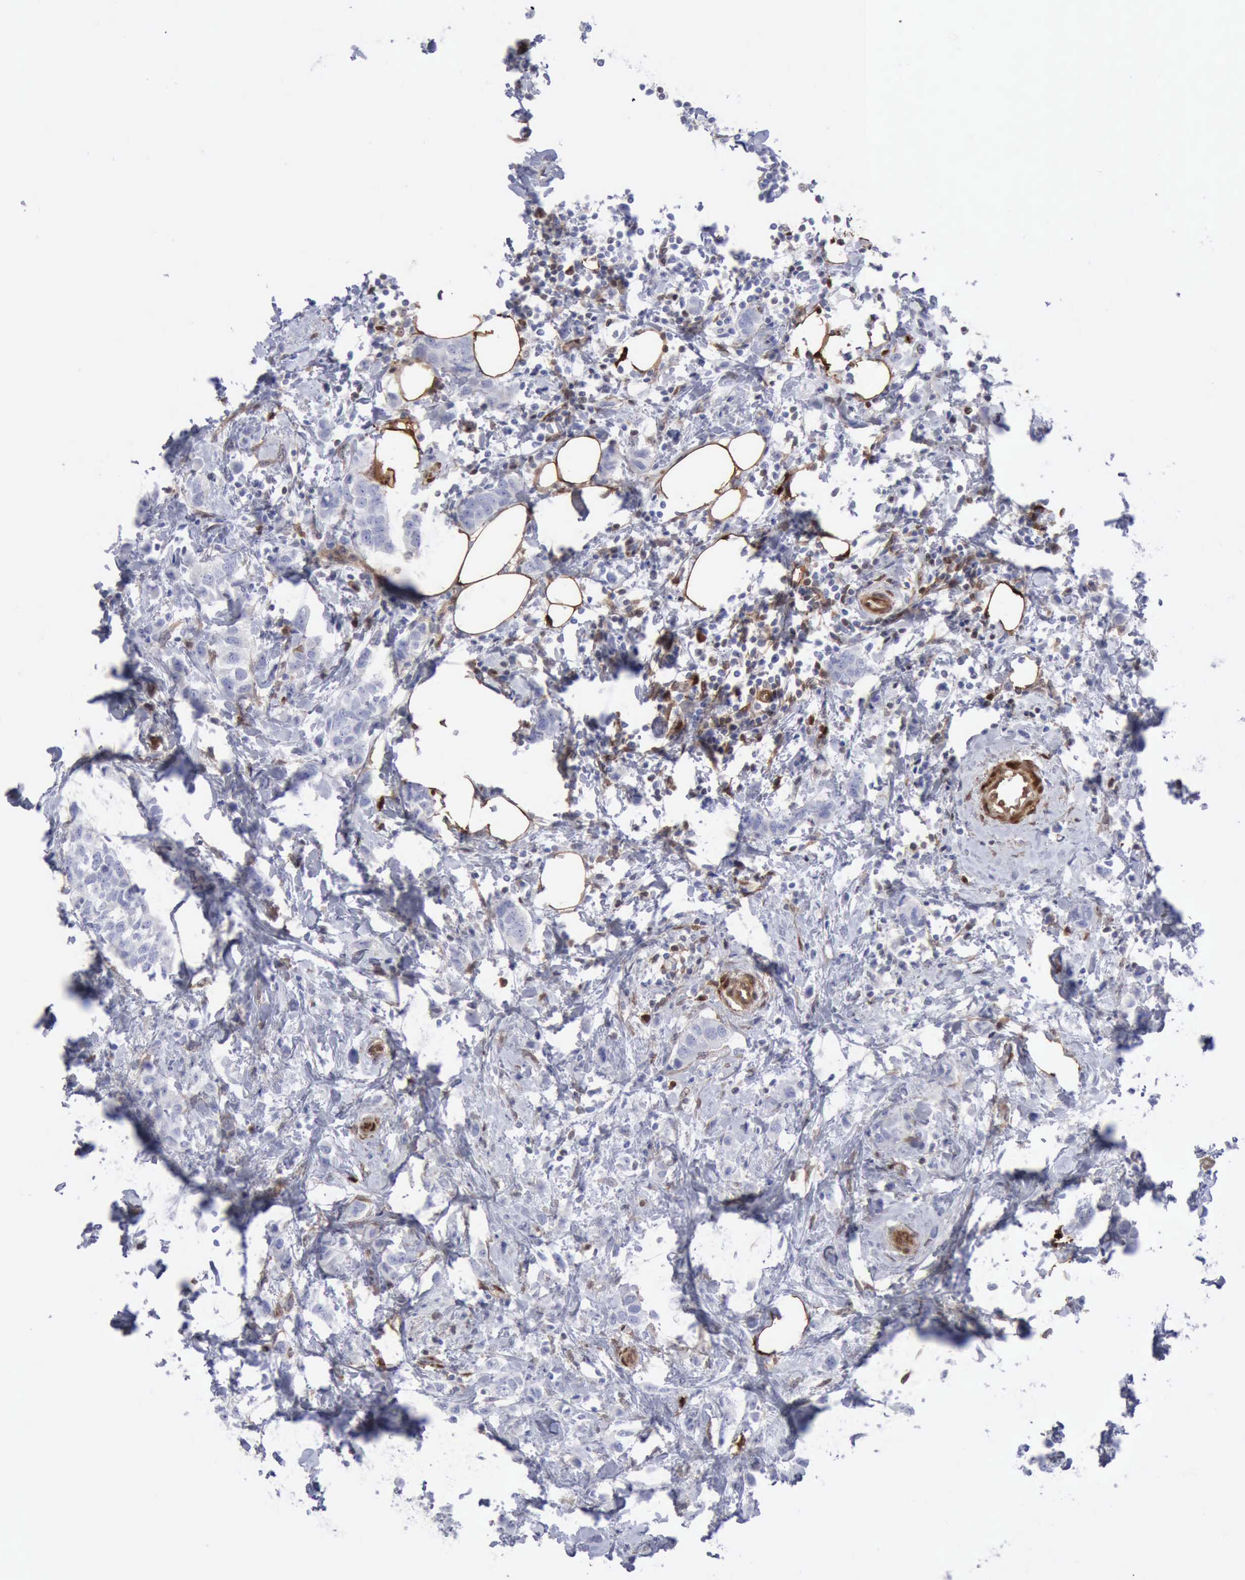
{"staining": {"intensity": "negative", "quantity": "none", "location": "none"}, "tissue": "breast cancer", "cell_type": "Tumor cells", "image_type": "cancer", "snomed": [{"axis": "morphology", "description": "Normal tissue, NOS"}, {"axis": "morphology", "description": "Duct carcinoma"}, {"axis": "topography", "description": "Breast"}], "caption": "Immunohistochemical staining of human breast invasive ductal carcinoma exhibits no significant expression in tumor cells. (IHC, brightfield microscopy, high magnification).", "gene": "FHL1", "patient": {"sex": "female", "age": 50}}